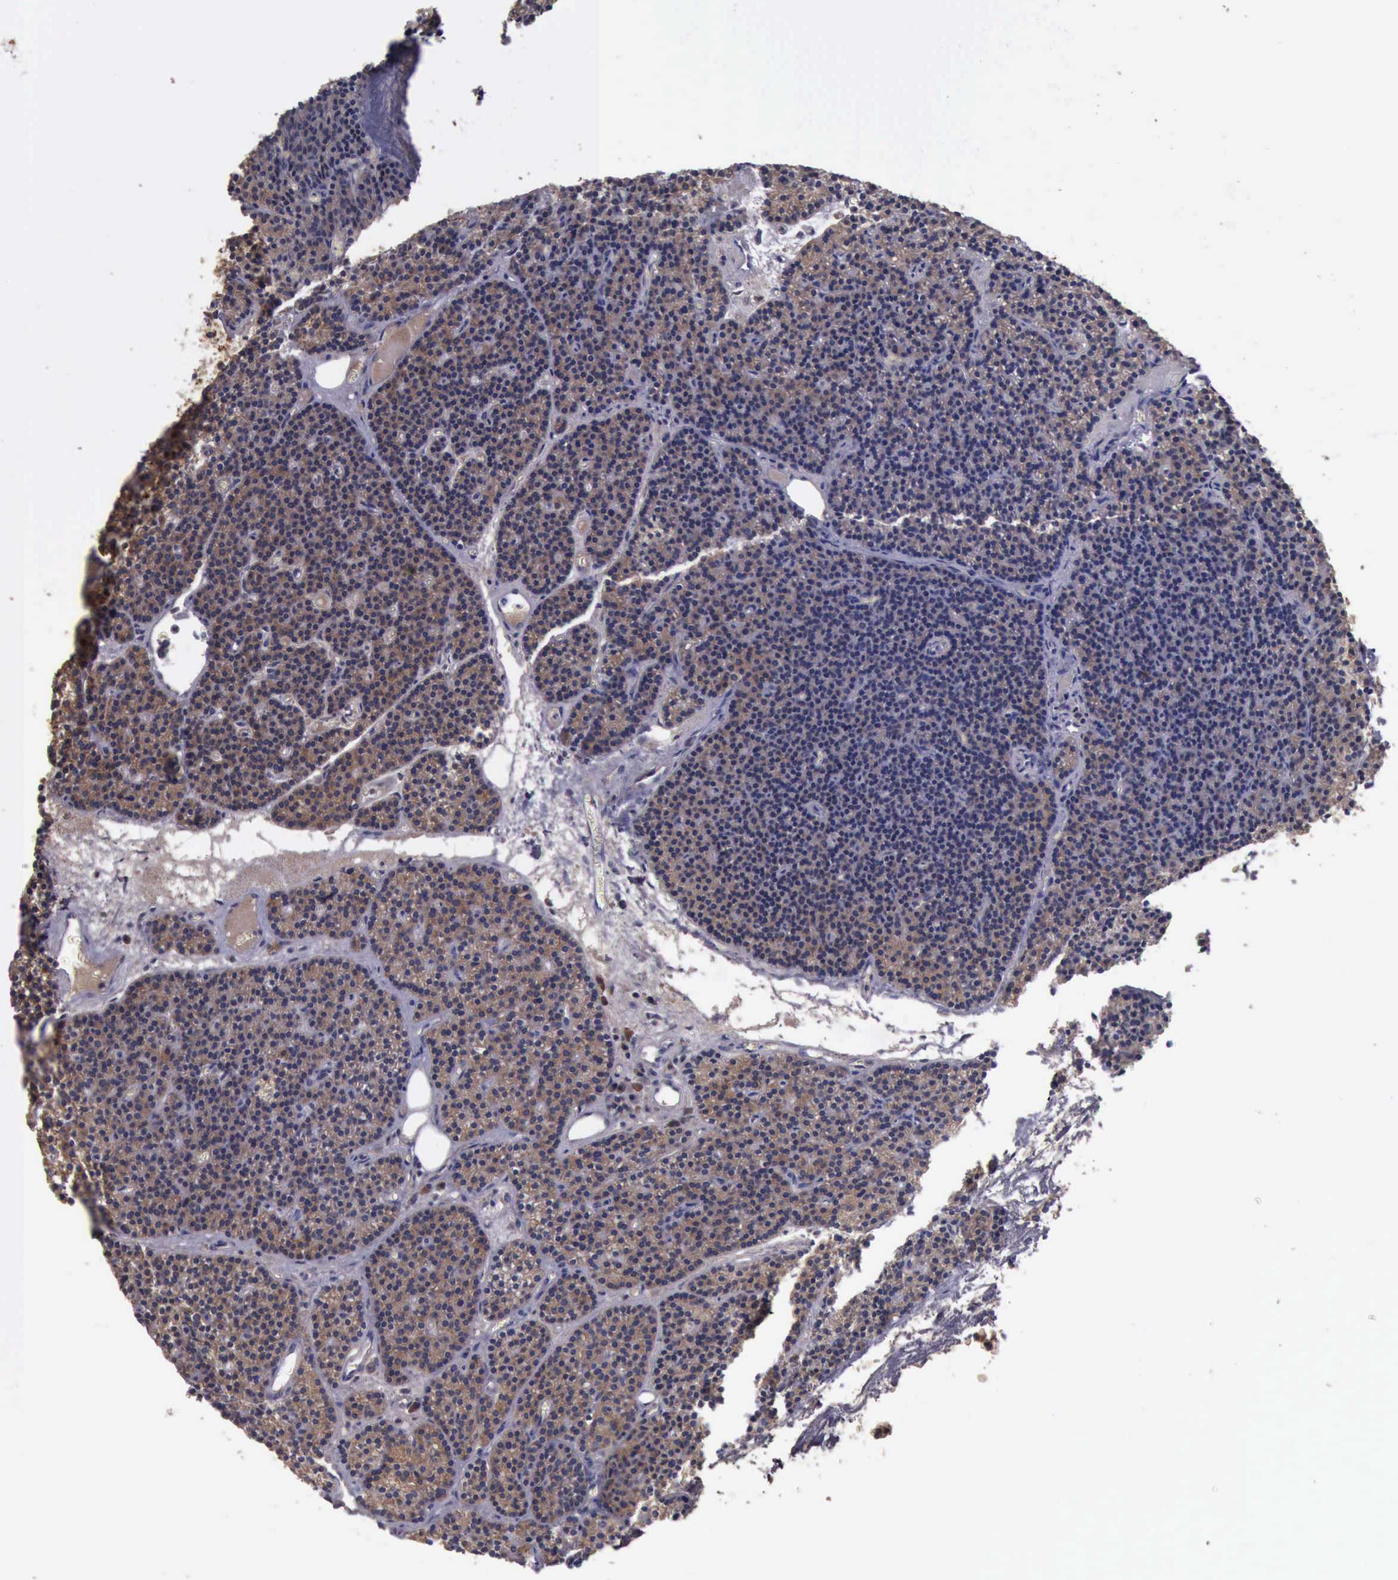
{"staining": {"intensity": "weak", "quantity": ">75%", "location": "cytoplasmic/membranous"}, "tissue": "parathyroid gland", "cell_type": "Glandular cells", "image_type": "normal", "snomed": [{"axis": "morphology", "description": "Normal tissue, NOS"}, {"axis": "topography", "description": "Parathyroid gland"}], "caption": "Protein analysis of unremarkable parathyroid gland shows weak cytoplasmic/membranous positivity in about >75% of glandular cells. (DAB (3,3'-diaminobenzidine) IHC, brown staining for protein, blue staining for nuclei).", "gene": "RAB39B", "patient": {"sex": "male", "age": 57}}